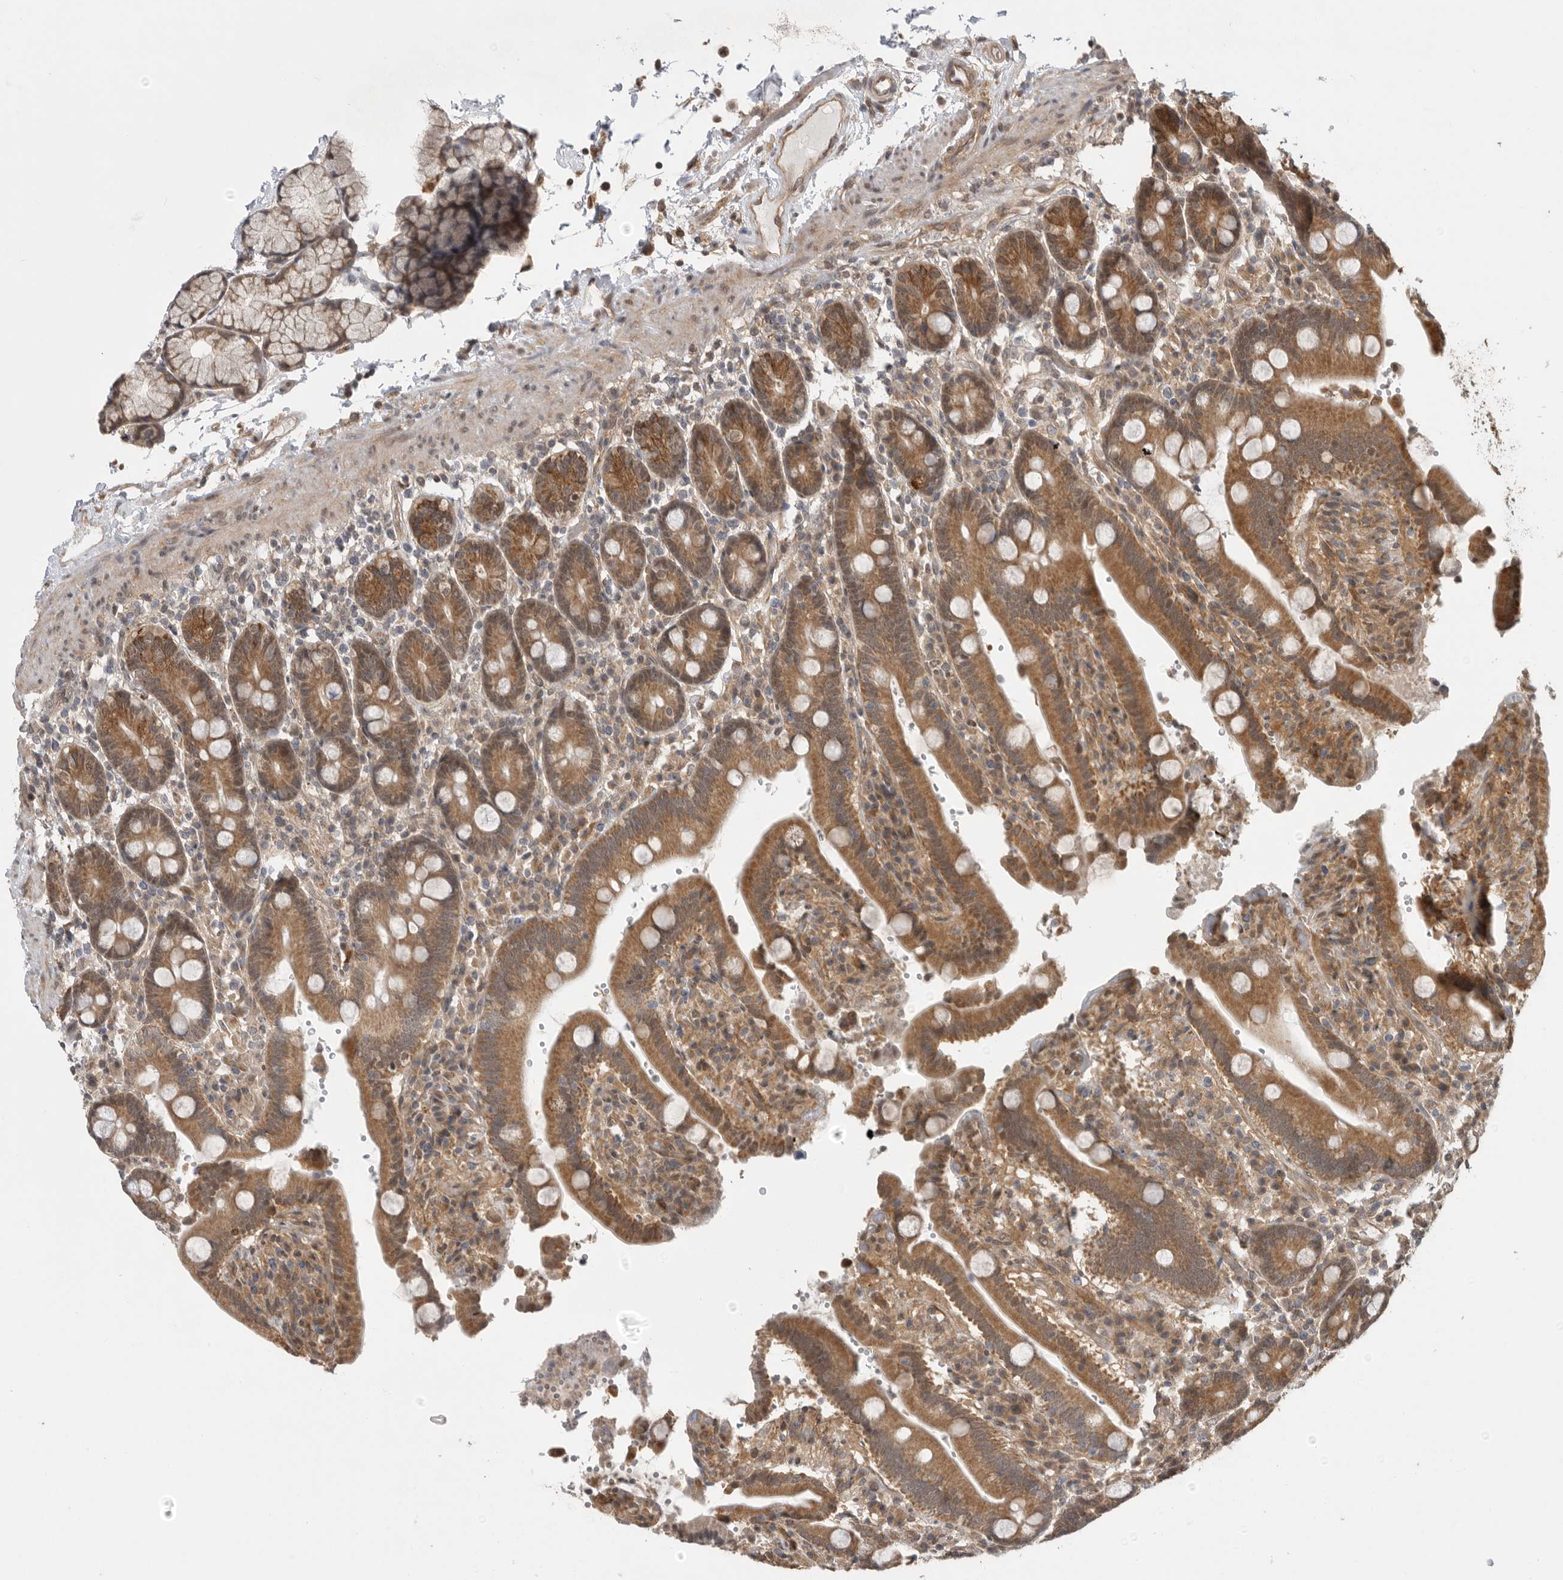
{"staining": {"intensity": "moderate", "quantity": ">75%", "location": "cytoplasmic/membranous"}, "tissue": "duodenum", "cell_type": "Glandular cells", "image_type": "normal", "snomed": [{"axis": "morphology", "description": "Normal tissue, NOS"}, {"axis": "topography", "description": "Small intestine, NOS"}], "caption": "IHC (DAB) staining of unremarkable duodenum shows moderate cytoplasmic/membranous protein positivity in about >75% of glandular cells.", "gene": "VPS50", "patient": {"sex": "female", "age": 71}}